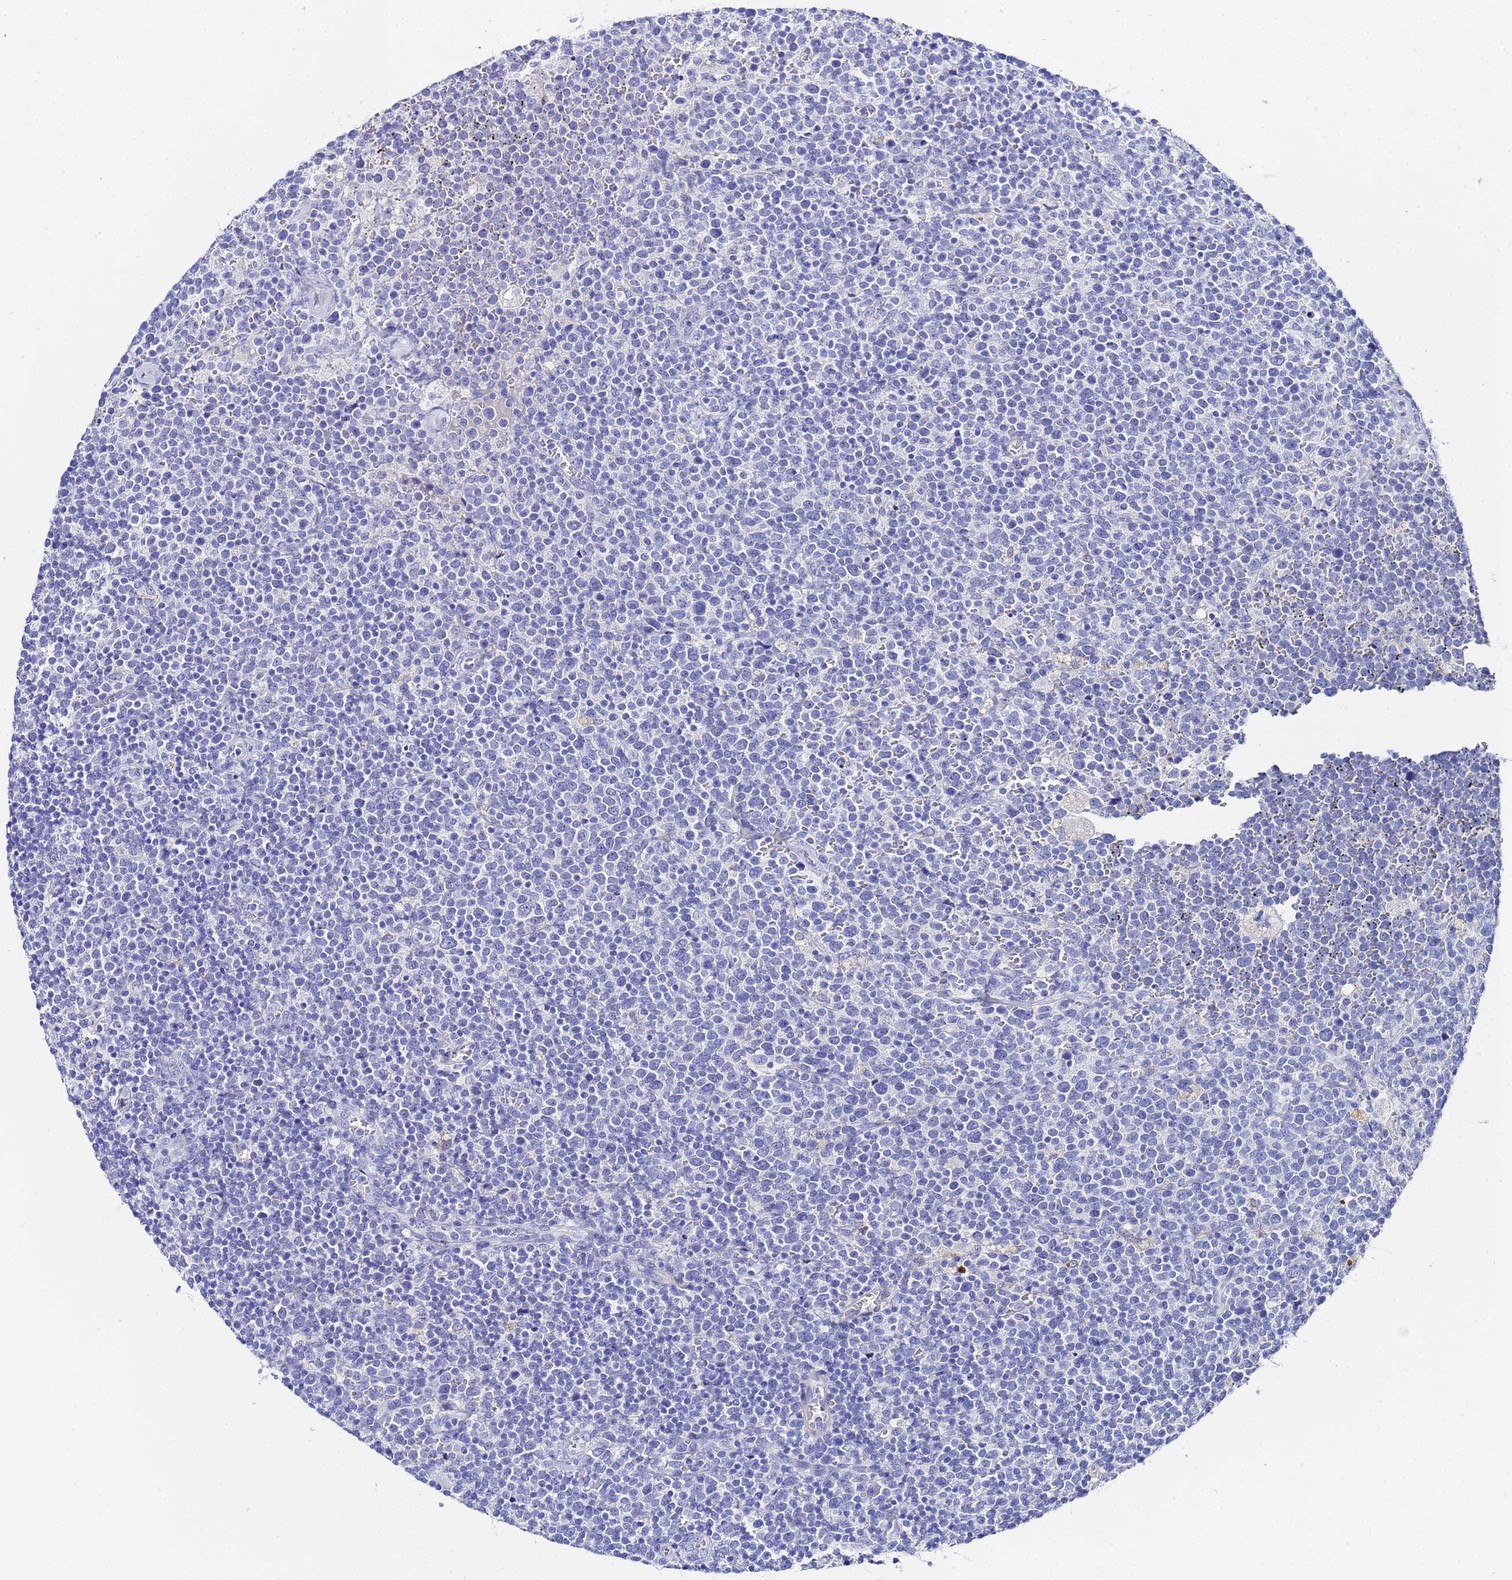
{"staining": {"intensity": "negative", "quantity": "none", "location": "none"}, "tissue": "lymphoma", "cell_type": "Tumor cells", "image_type": "cancer", "snomed": [{"axis": "morphology", "description": "Malignant lymphoma, non-Hodgkin's type, High grade"}, {"axis": "topography", "description": "Lymph node"}], "caption": "The micrograph demonstrates no significant positivity in tumor cells of lymphoma.", "gene": "ZNF26", "patient": {"sex": "male", "age": 61}}